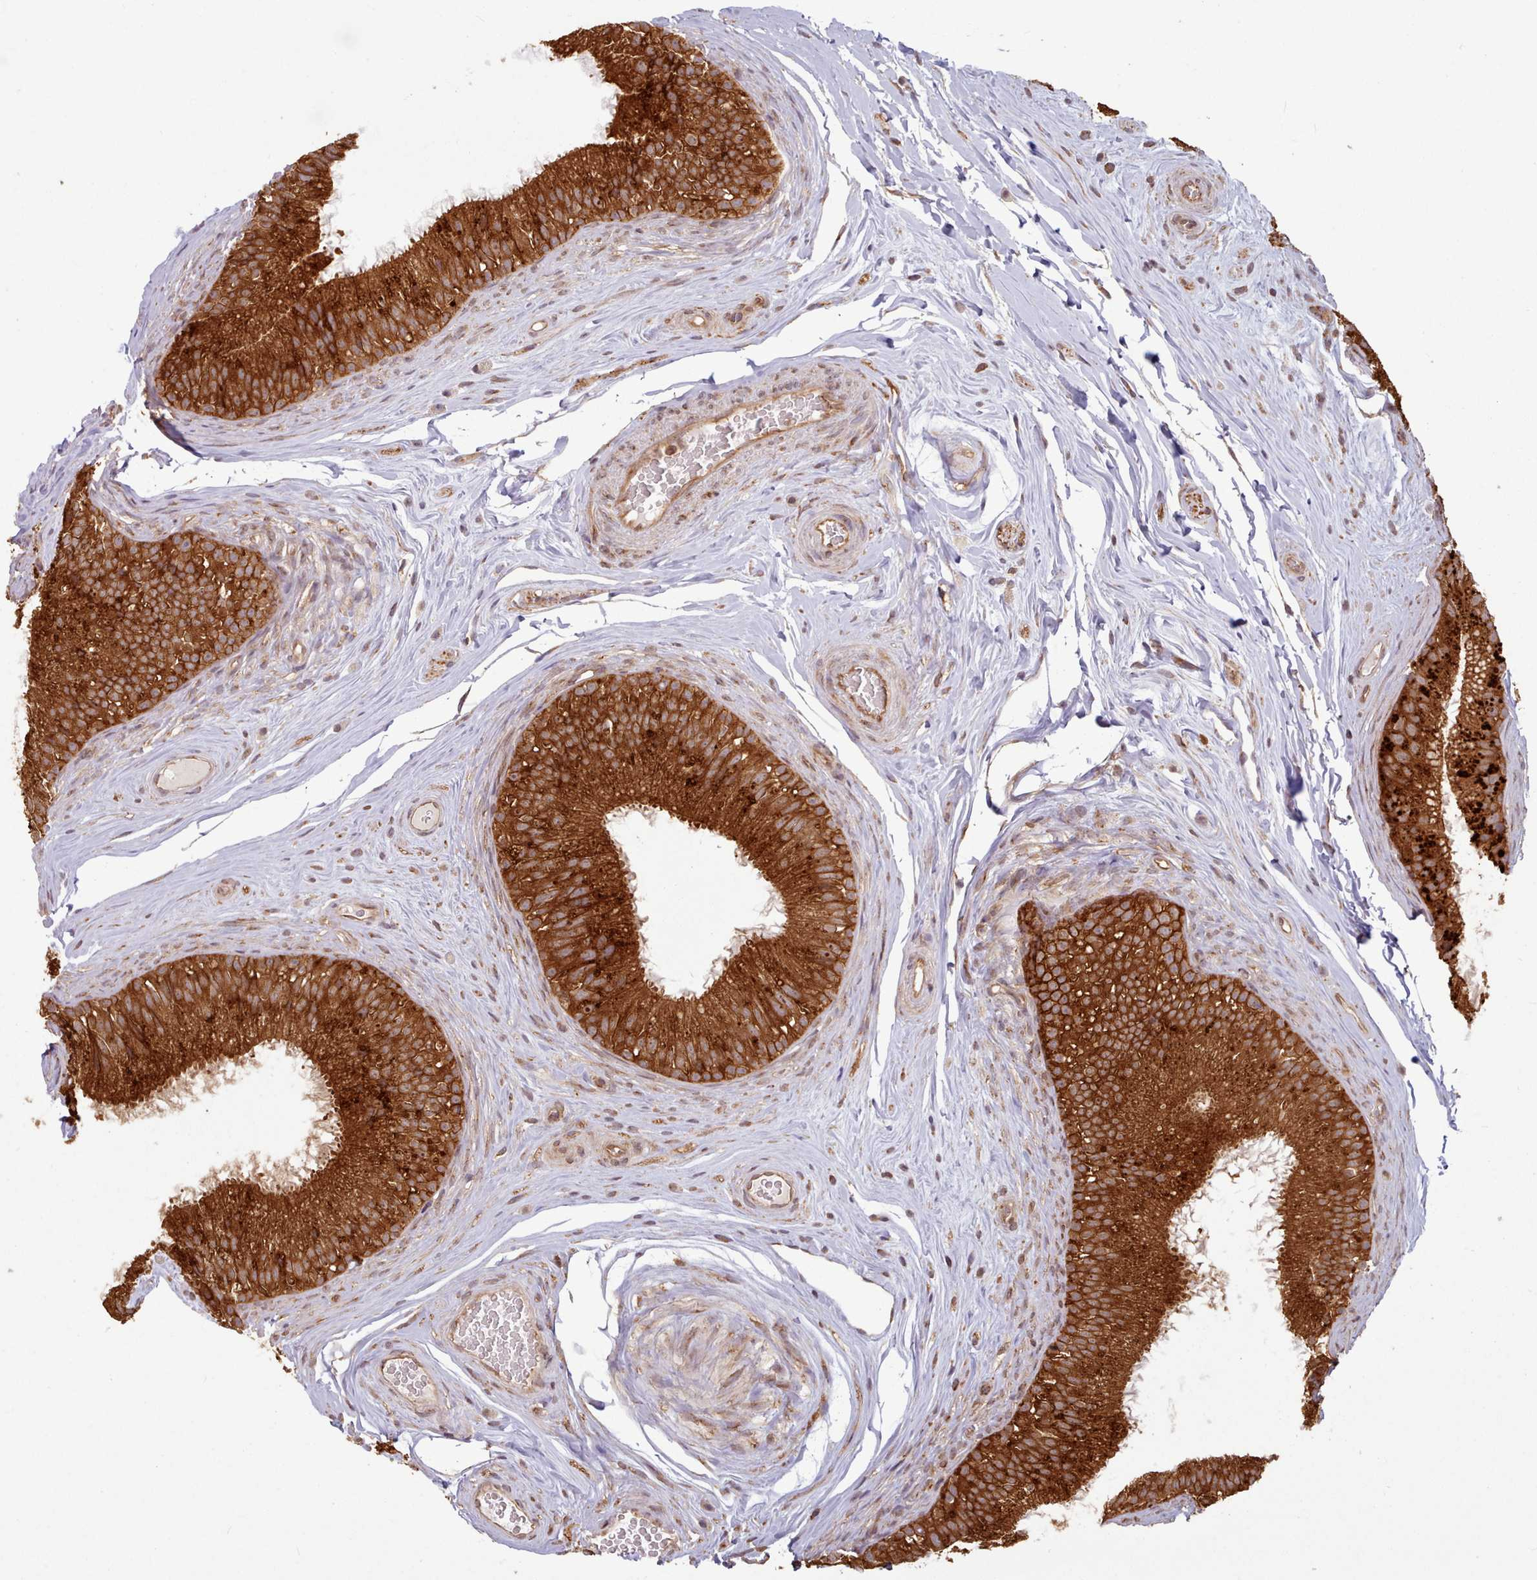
{"staining": {"intensity": "strong", "quantity": ">75%", "location": "cytoplasmic/membranous"}, "tissue": "epididymis", "cell_type": "Glandular cells", "image_type": "normal", "snomed": [{"axis": "morphology", "description": "Normal tissue, NOS"}, {"axis": "topography", "description": "Epididymis"}], "caption": "Immunohistochemical staining of unremarkable human epididymis demonstrates strong cytoplasmic/membranous protein staining in about >75% of glandular cells.", "gene": "CRYBG1", "patient": {"sex": "male", "age": 34}}